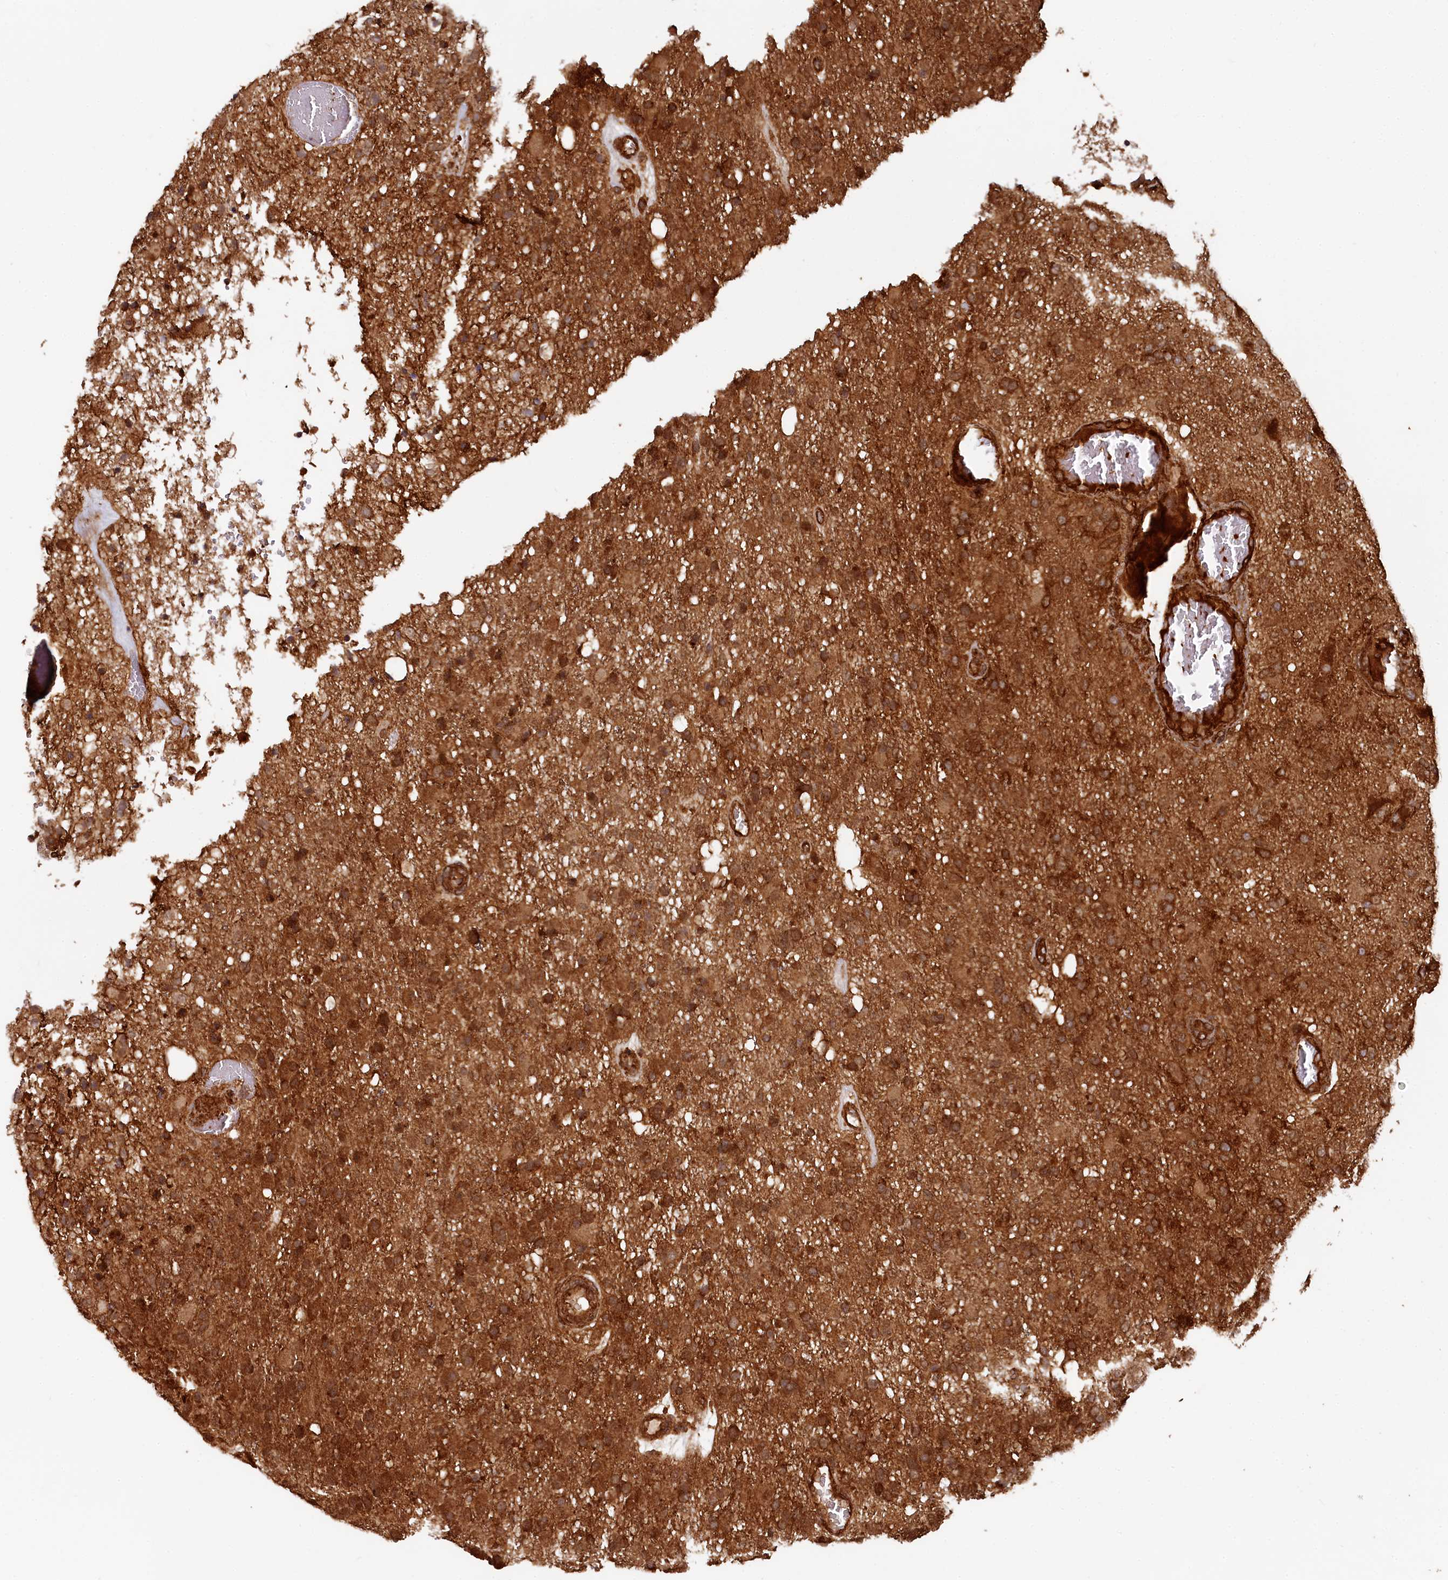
{"staining": {"intensity": "strong", "quantity": ">75%", "location": "cytoplasmic/membranous"}, "tissue": "glioma", "cell_type": "Tumor cells", "image_type": "cancer", "snomed": [{"axis": "morphology", "description": "Glioma, malignant, High grade"}, {"axis": "topography", "description": "Brain"}], "caption": "High-magnification brightfield microscopy of malignant high-grade glioma stained with DAB (3,3'-diaminobenzidine) (brown) and counterstained with hematoxylin (blue). tumor cells exhibit strong cytoplasmic/membranous positivity is present in about>75% of cells. (DAB IHC with brightfield microscopy, high magnification).", "gene": "STUB1", "patient": {"sex": "female", "age": 74}}